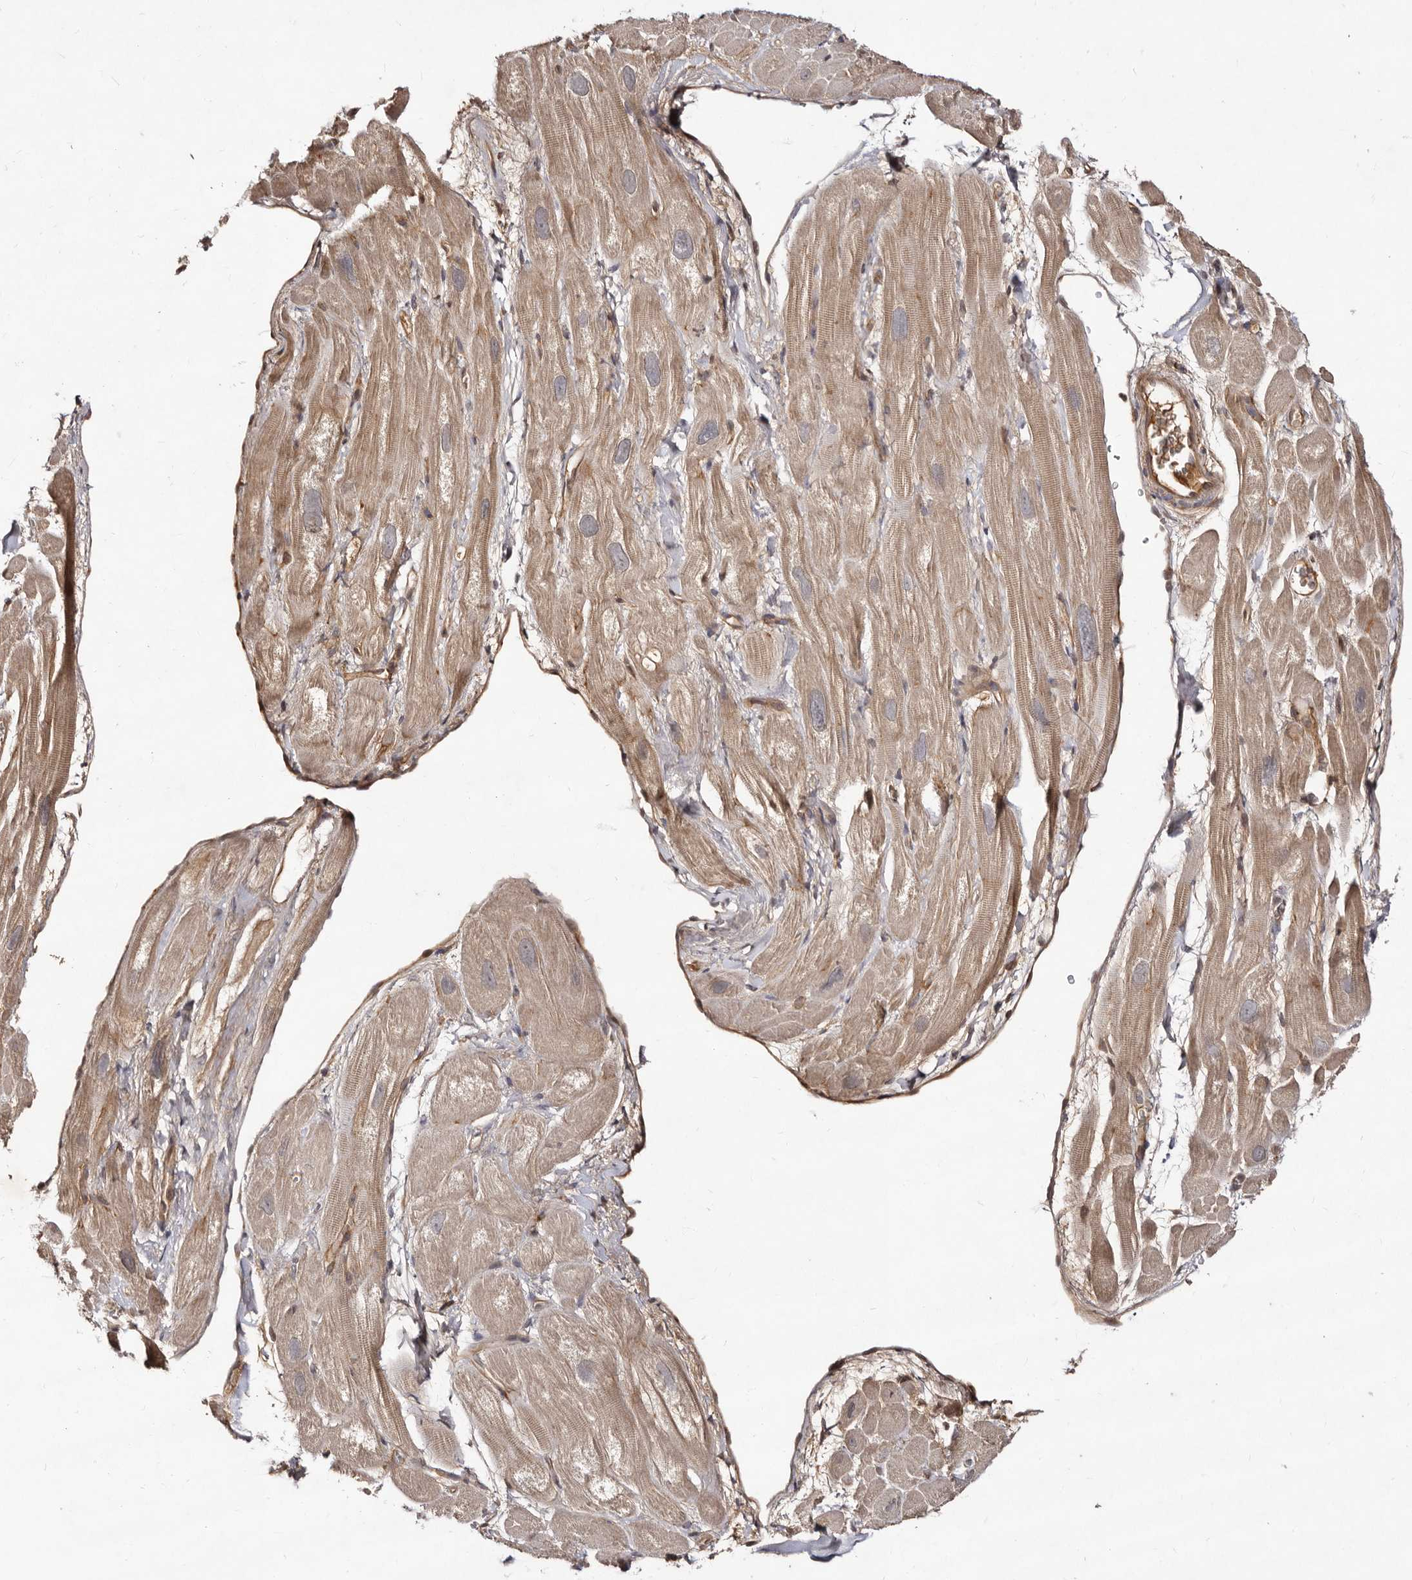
{"staining": {"intensity": "weak", "quantity": "25%-75%", "location": "cytoplasmic/membranous"}, "tissue": "heart muscle", "cell_type": "Cardiomyocytes", "image_type": "normal", "snomed": [{"axis": "morphology", "description": "Normal tissue, NOS"}, {"axis": "topography", "description": "Heart"}], "caption": "IHC (DAB) staining of unremarkable human heart muscle reveals weak cytoplasmic/membranous protein positivity in approximately 25%-75% of cardiomyocytes. The staining was performed using DAB (3,3'-diaminobenzidine) to visualize the protein expression in brown, while the nuclei were stained in blue with hematoxylin (Magnification: 20x).", "gene": "LCORL", "patient": {"sex": "male", "age": 49}}